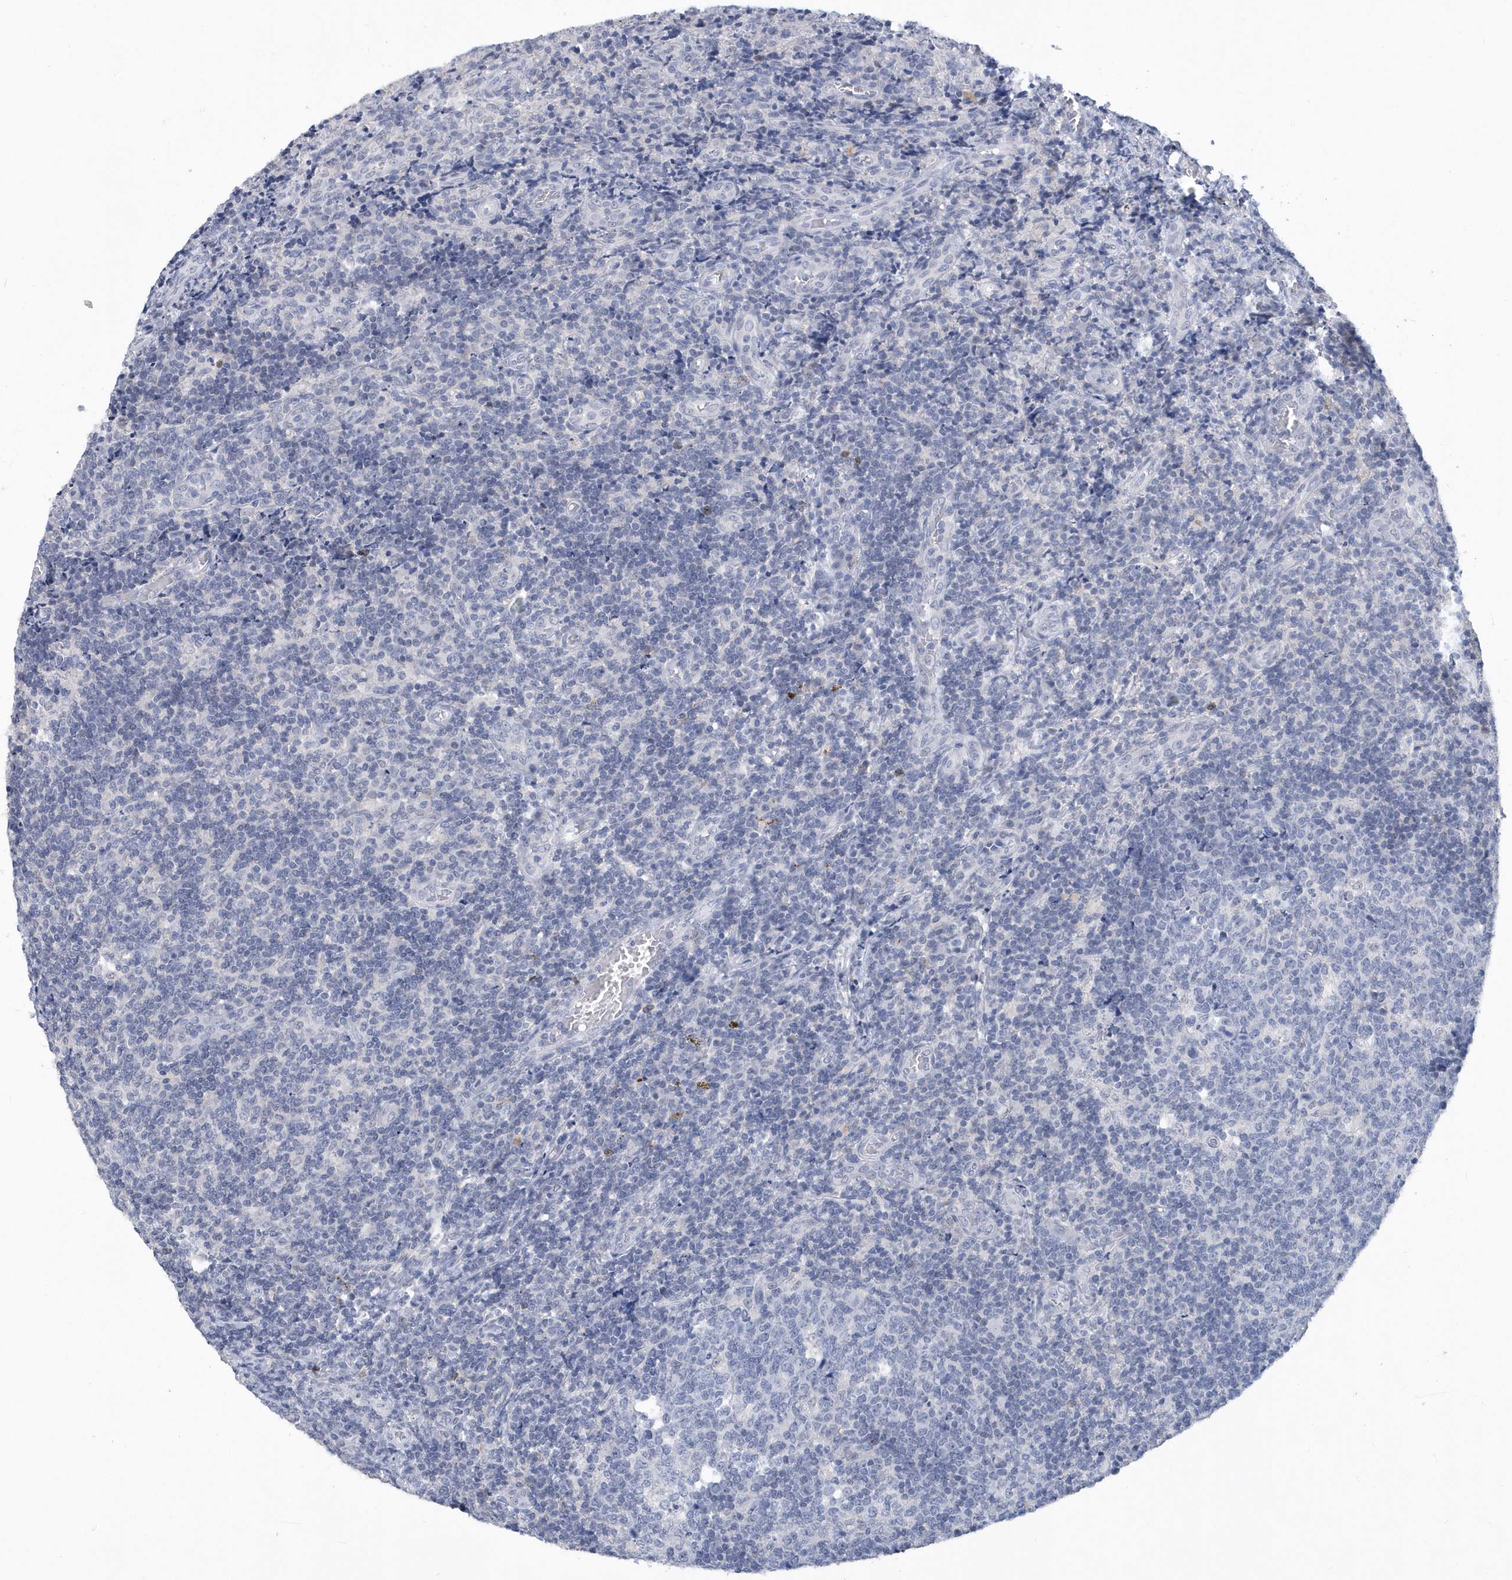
{"staining": {"intensity": "negative", "quantity": "none", "location": "none"}, "tissue": "tonsil", "cell_type": "Germinal center cells", "image_type": "normal", "snomed": [{"axis": "morphology", "description": "Normal tissue, NOS"}, {"axis": "topography", "description": "Tonsil"}], "caption": "DAB immunohistochemical staining of unremarkable human tonsil displays no significant staining in germinal center cells. (Immunohistochemistry (ihc), brightfield microscopy, high magnification).", "gene": "SRGAP3", "patient": {"sex": "female", "age": 19}}